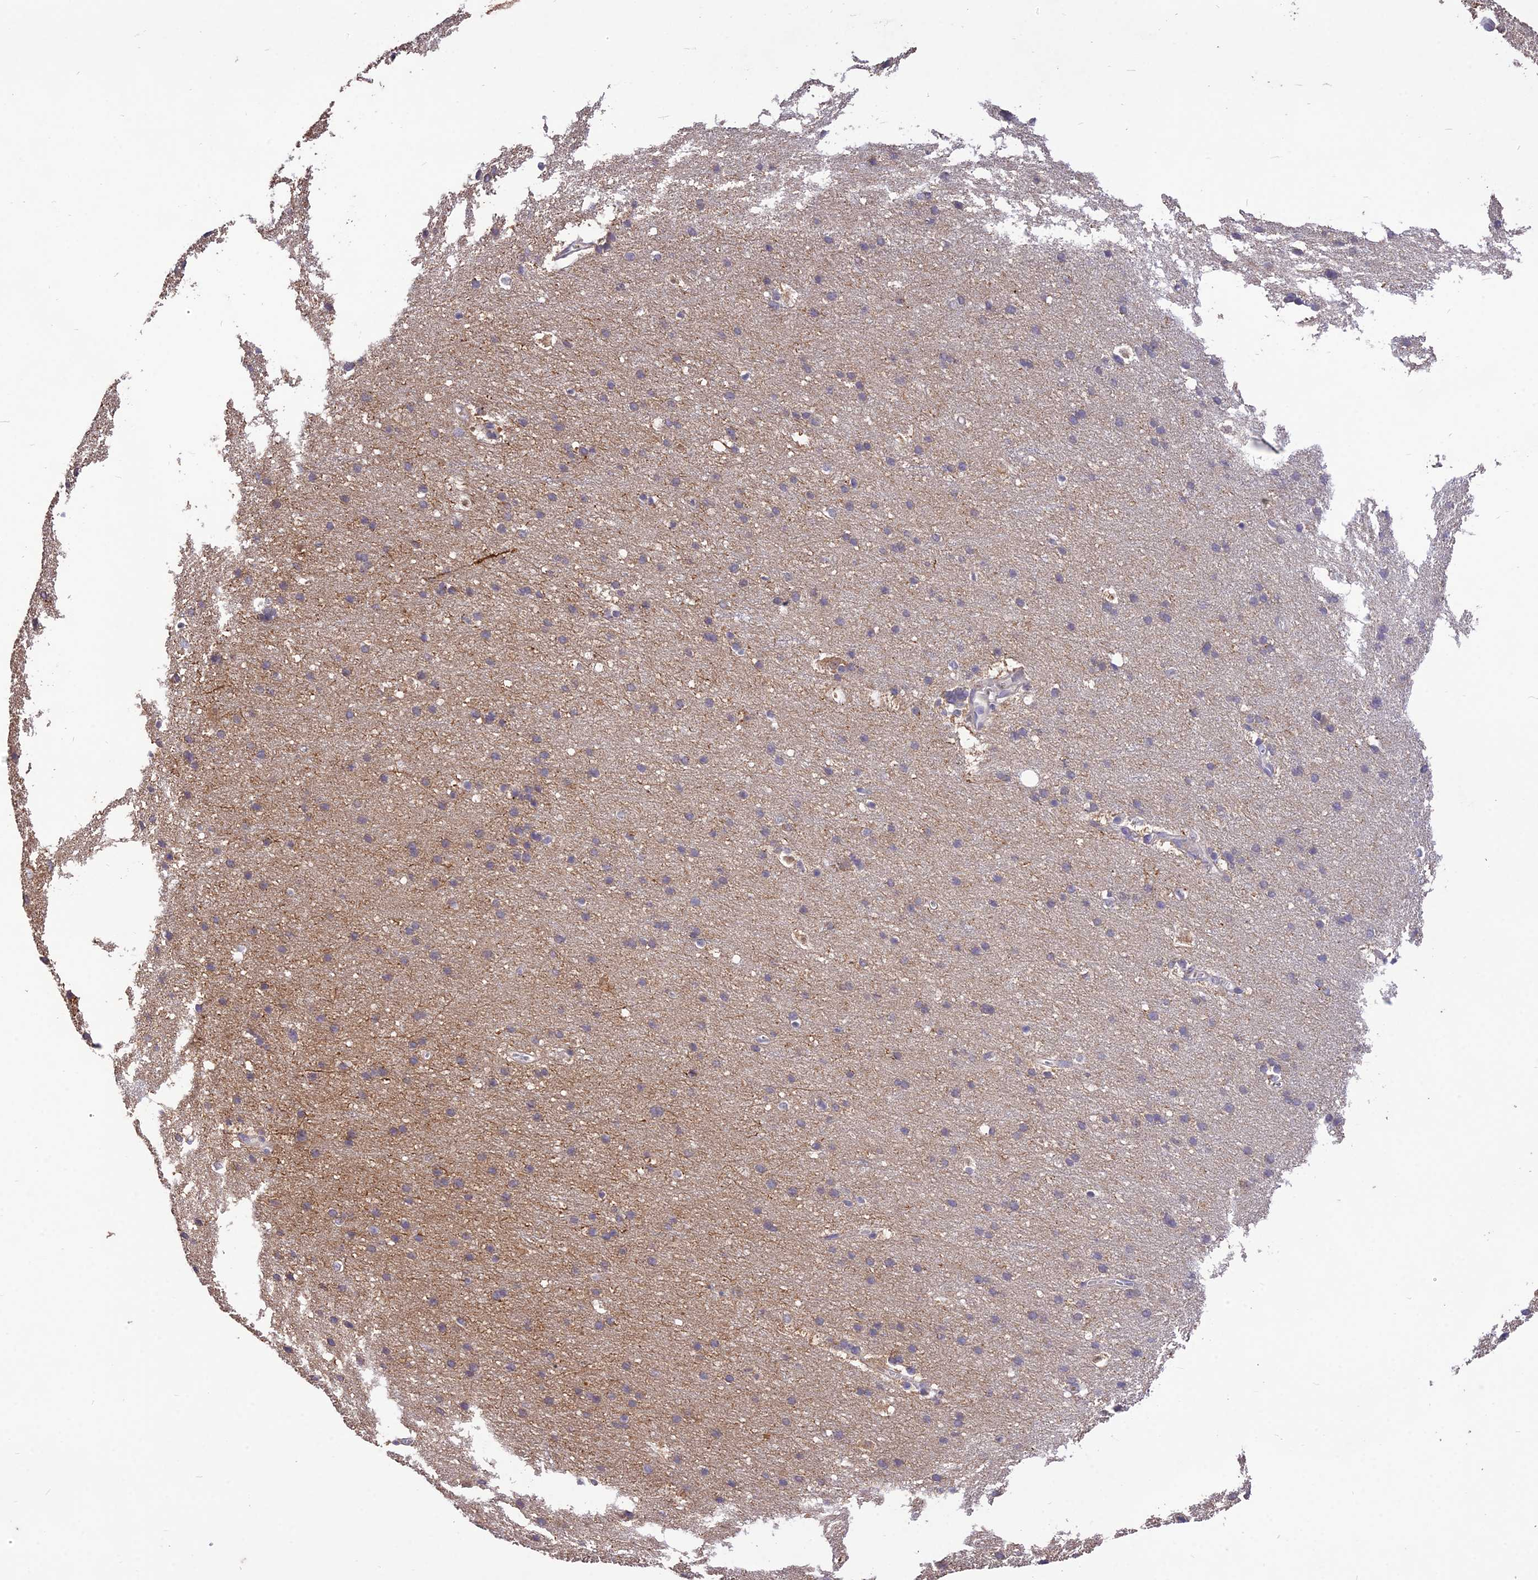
{"staining": {"intensity": "weak", "quantity": "25%-75%", "location": "cytoplasmic/membranous"}, "tissue": "cerebral cortex", "cell_type": "Endothelial cells", "image_type": "normal", "snomed": [{"axis": "morphology", "description": "Normal tissue, NOS"}, {"axis": "topography", "description": "Cerebral cortex"}], "caption": "Weak cytoplasmic/membranous expression is appreciated in about 25%-75% of endothelial cells in benign cerebral cortex.", "gene": "SDHD", "patient": {"sex": "male", "age": 54}}